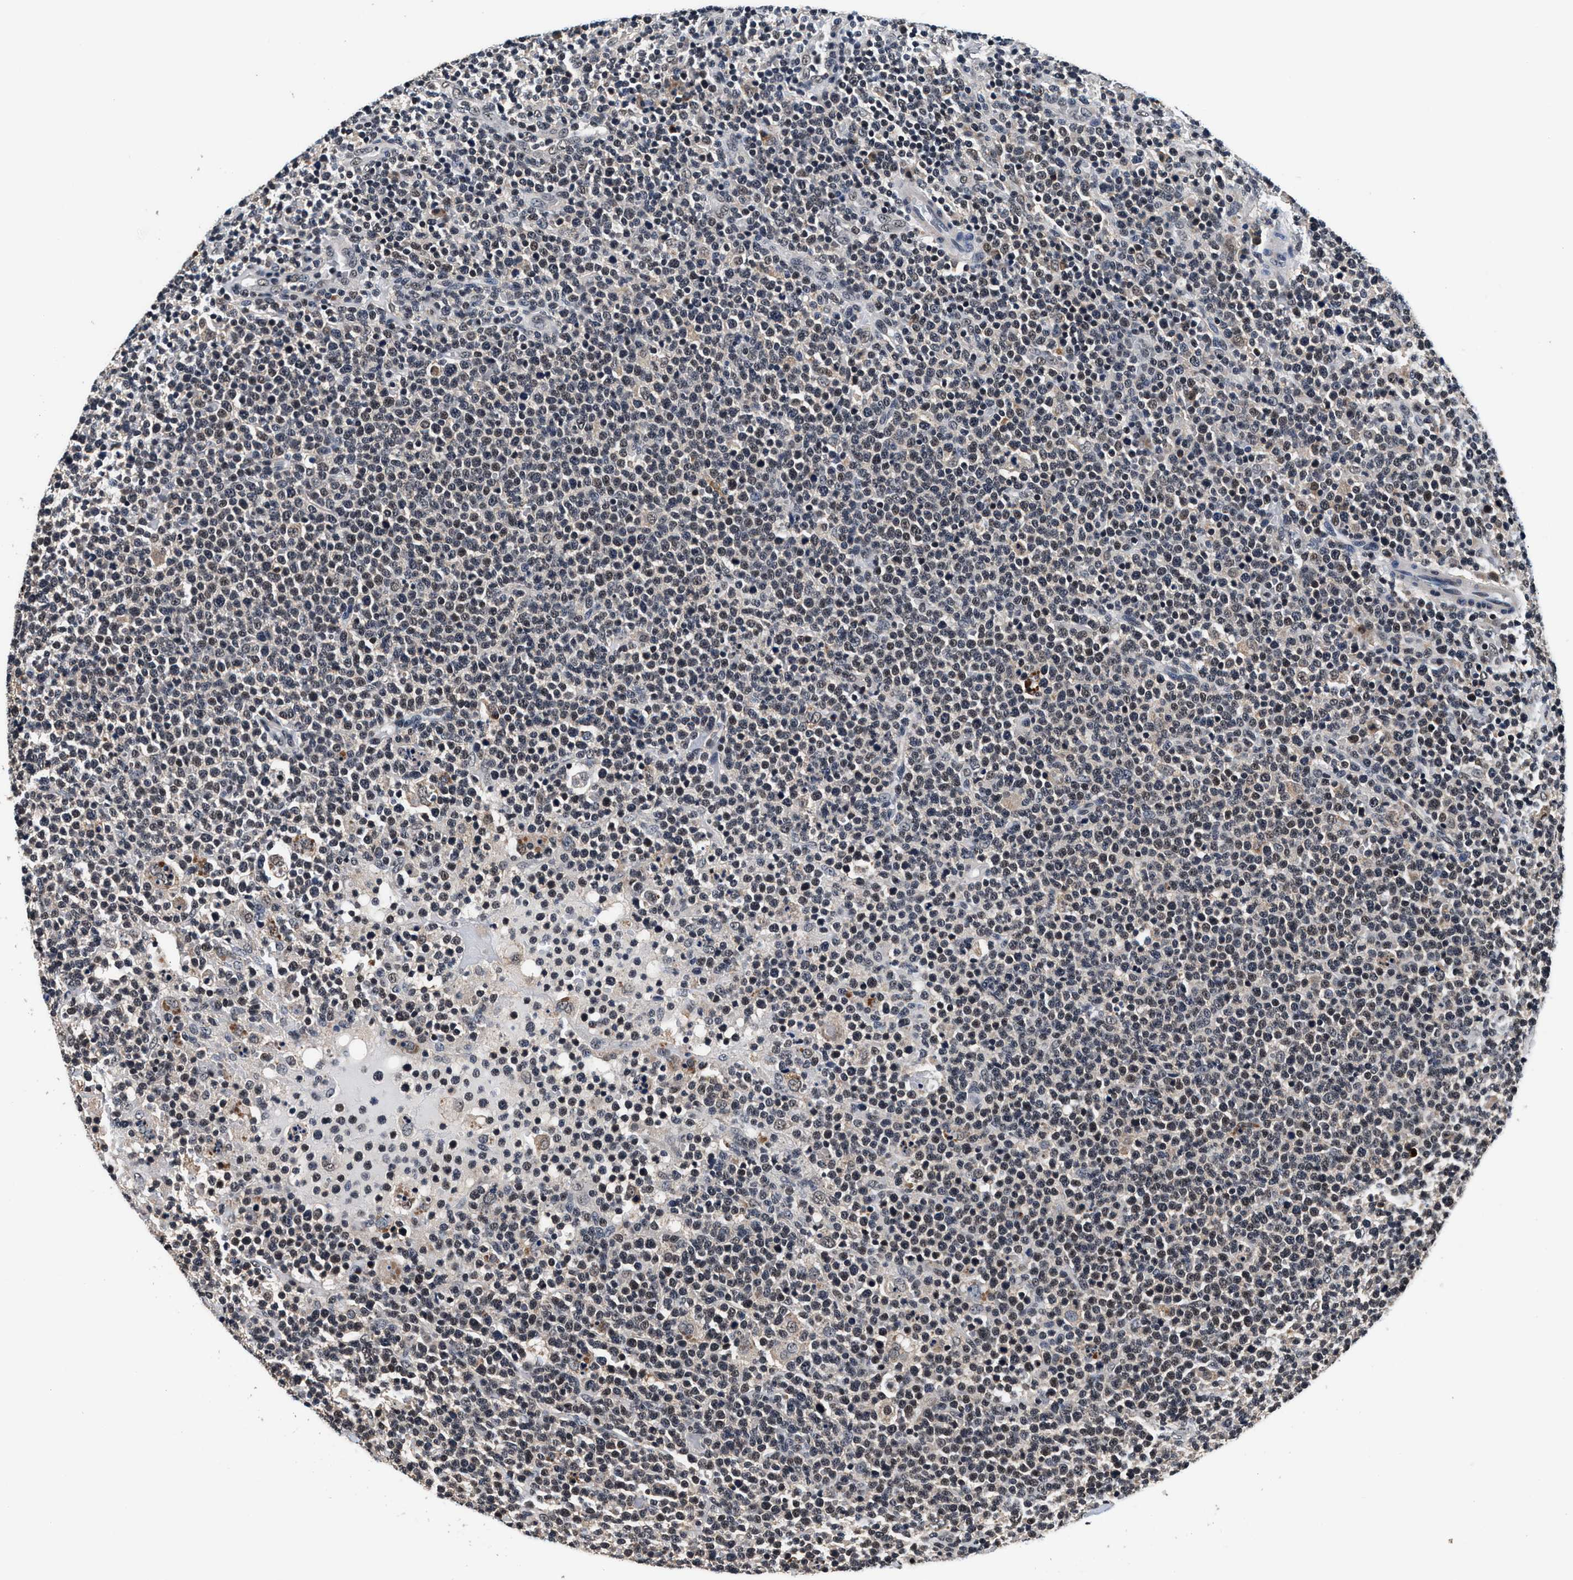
{"staining": {"intensity": "moderate", "quantity": "25%-75%", "location": "nuclear"}, "tissue": "lymphoma", "cell_type": "Tumor cells", "image_type": "cancer", "snomed": [{"axis": "morphology", "description": "Malignant lymphoma, non-Hodgkin's type, High grade"}, {"axis": "topography", "description": "Lymph node"}], "caption": "This micrograph reveals malignant lymphoma, non-Hodgkin's type (high-grade) stained with immunohistochemistry to label a protein in brown. The nuclear of tumor cells show moderate positivity for the protein. Nuclei are counter-stained blue.", "gene": "USP16", "patient": {"sex": "male", "age": 61}}